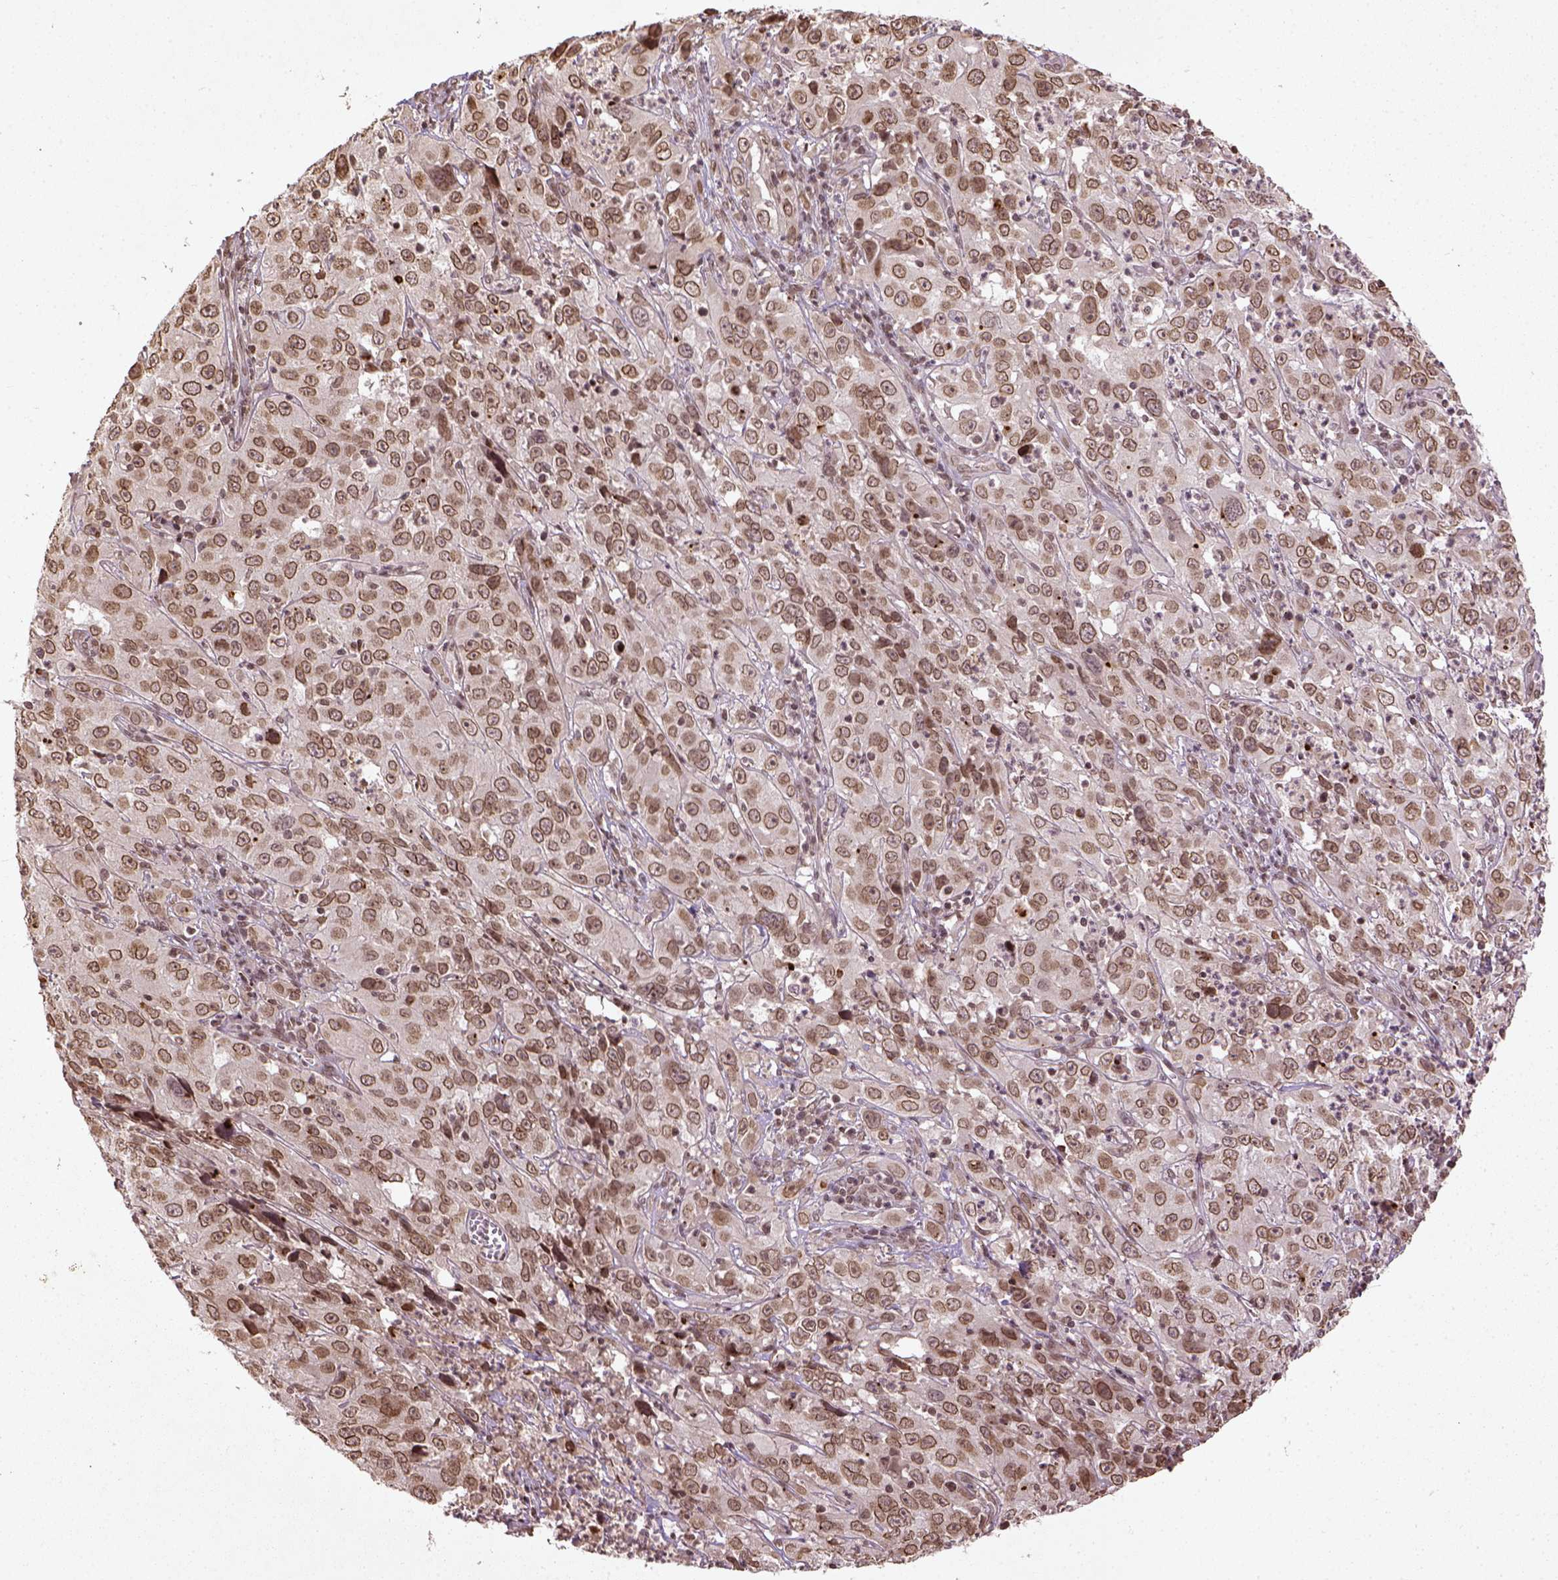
{"staining": {"intensity": "moderate", "quantity": ">75%", "location": "nuclear"}, "tissue": "cervical cancer", "cell_type": "Tumor cells", "image_type": "cancer", "snomed": [{"axis": "morphology", "description": "Squamous cell carcinoma, NOS"}, {"axis": "topography", "description": "Cervix"}], "caption": "This image reveals immunohistochemistry staining of human cervical squamous cell carcinoma, with medium moderate nuclear expression in approximately >75% of tumor cells.", "gene": "BANF1", "patient": {"sex": "female", "age": 32}}